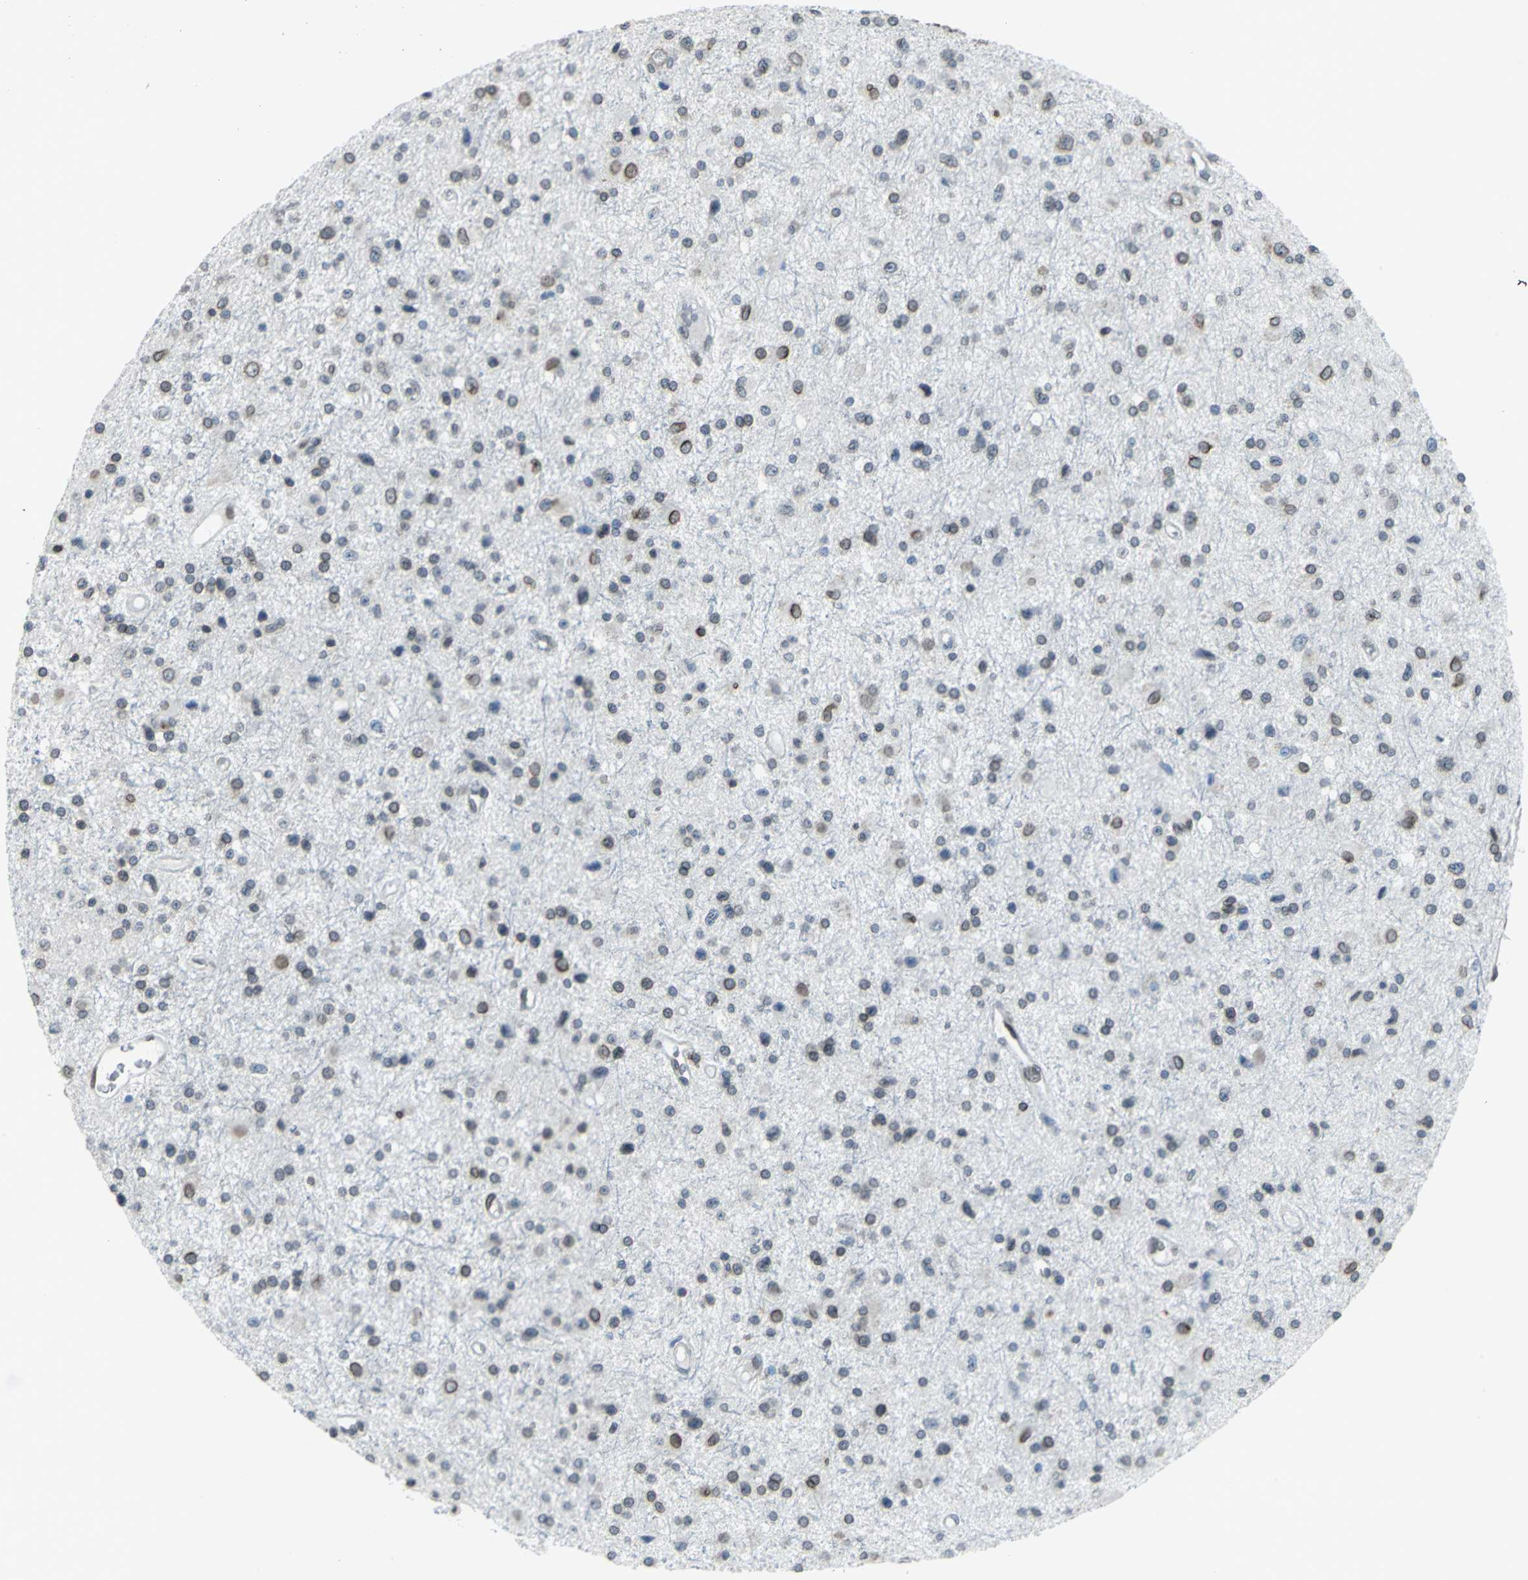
{"staining": {"intensity": "weak", "quantity": "25%-75%", "location": "cytoplasmic/membranous,nuclear"}, "tissue": "glioma", "cell_type": "Tumor cells", "image_type": "cancer", "snomed": [{"axis": "morphology", "description": "Glioma, malignant, Low grade"}, {"axis": "topography", "description": "Brain"}], "caption": "This image reveals immunohistochemistry (IHC) staining of malignant low-grade glioma, with low weak cytoplasmic/membranous and nuclear expression in approximately 25%-75% of tumor cells.", "gene": "SNUPN", "patient": {"sex": "male", "age": 58}}